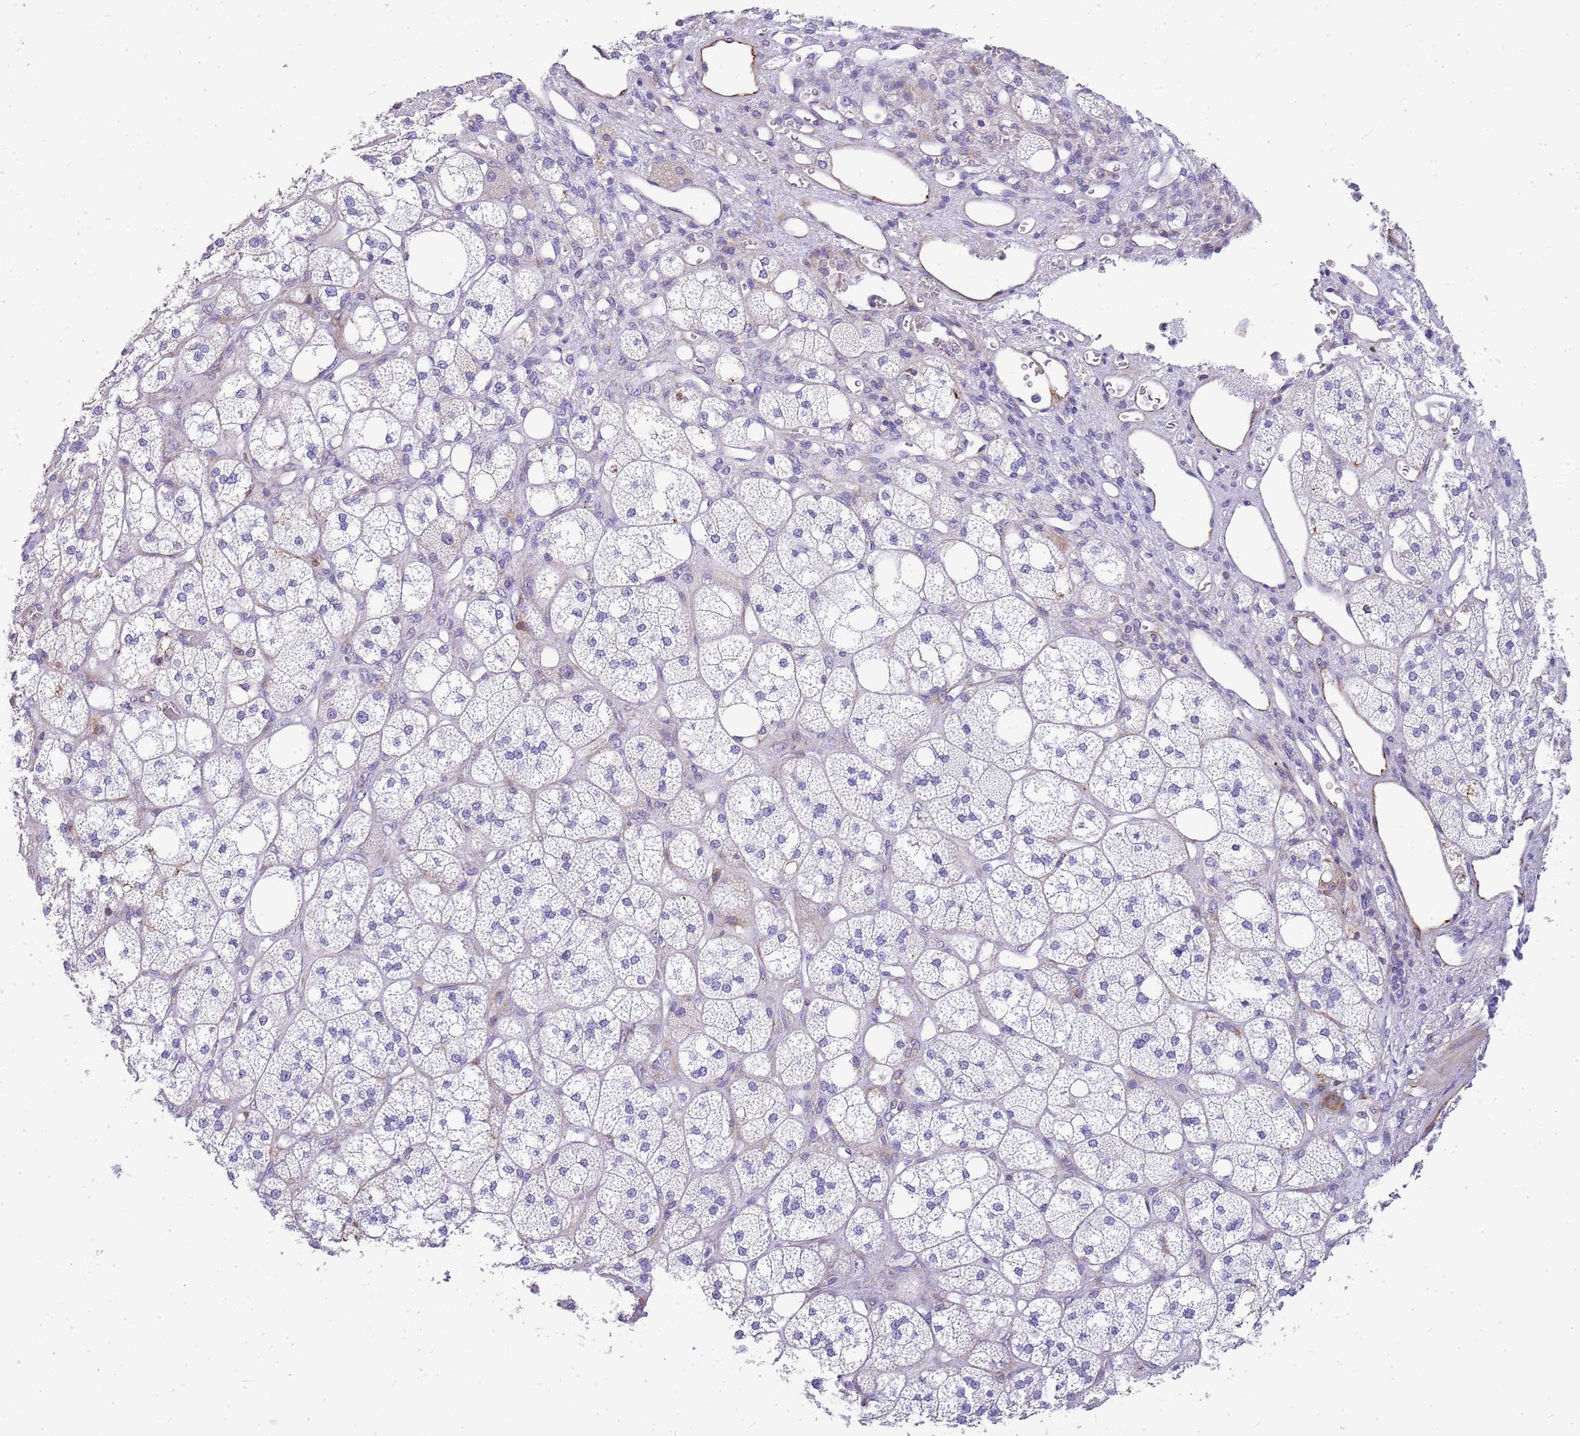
{"staining": {"intensity": "negative", "quantity": "none", "location": "none"}, "tissue": "adrenal gland", "cell_type": "Glandular cells", "image_type": "normal", "snomed": [{"axis": "morphology", "description": "Normal tissue, NOS"}, {"axis": "topography", "description": "Adrenal gland"}], "caption": "A high-resolution image shows immunohistochemistry (IHC) staining of unremarkable adrenal gland, which demonstrates no significant positivity in glandular cells. The staining is performed using DAB (3,3'-diaminobenzidine) brown chromogen with nuclei counter-stained in using hematoxylin.", "gene": "ZDHHC1", "patient": {"sex": "male", "age": 61}}